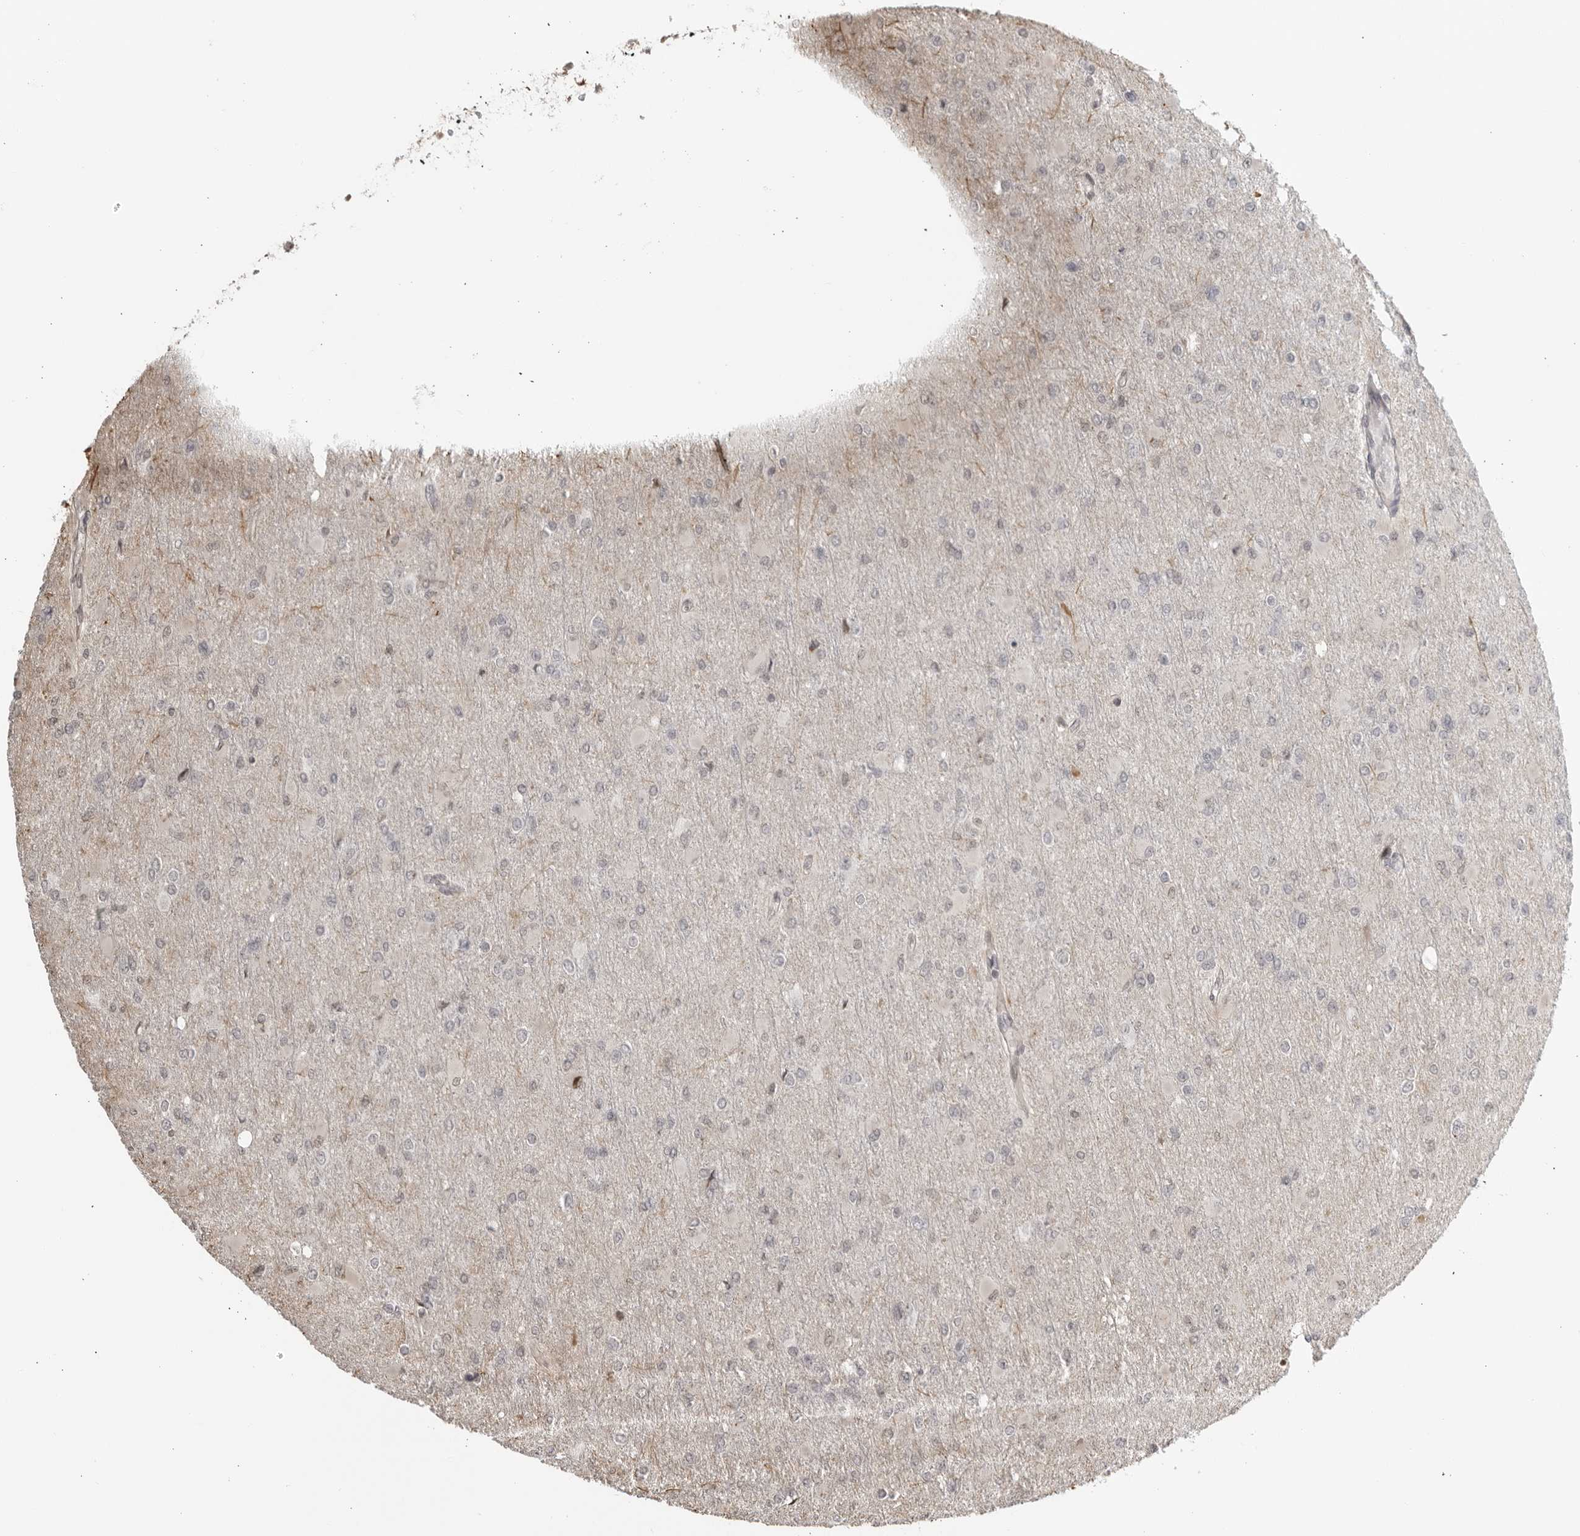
{"staining": {"intensity": "negative", "quantity": "none", "location": "none"}, "tissue": "glioma", "cell_type": "Tumor cells", "image_type": "cancer", "snomed": [{"axis": "morphology", "description": "Glioma, malignant, High grade"}, {"axis": "topography", "description": "Cerebral cortex"}], "caption": "A high-resolution image shows immunohistochemistry staining of glioma, which exhibits no significant expression in tumor cells.", "gene": "TCF21", "patient": {"sex": "female", "age": 36}}